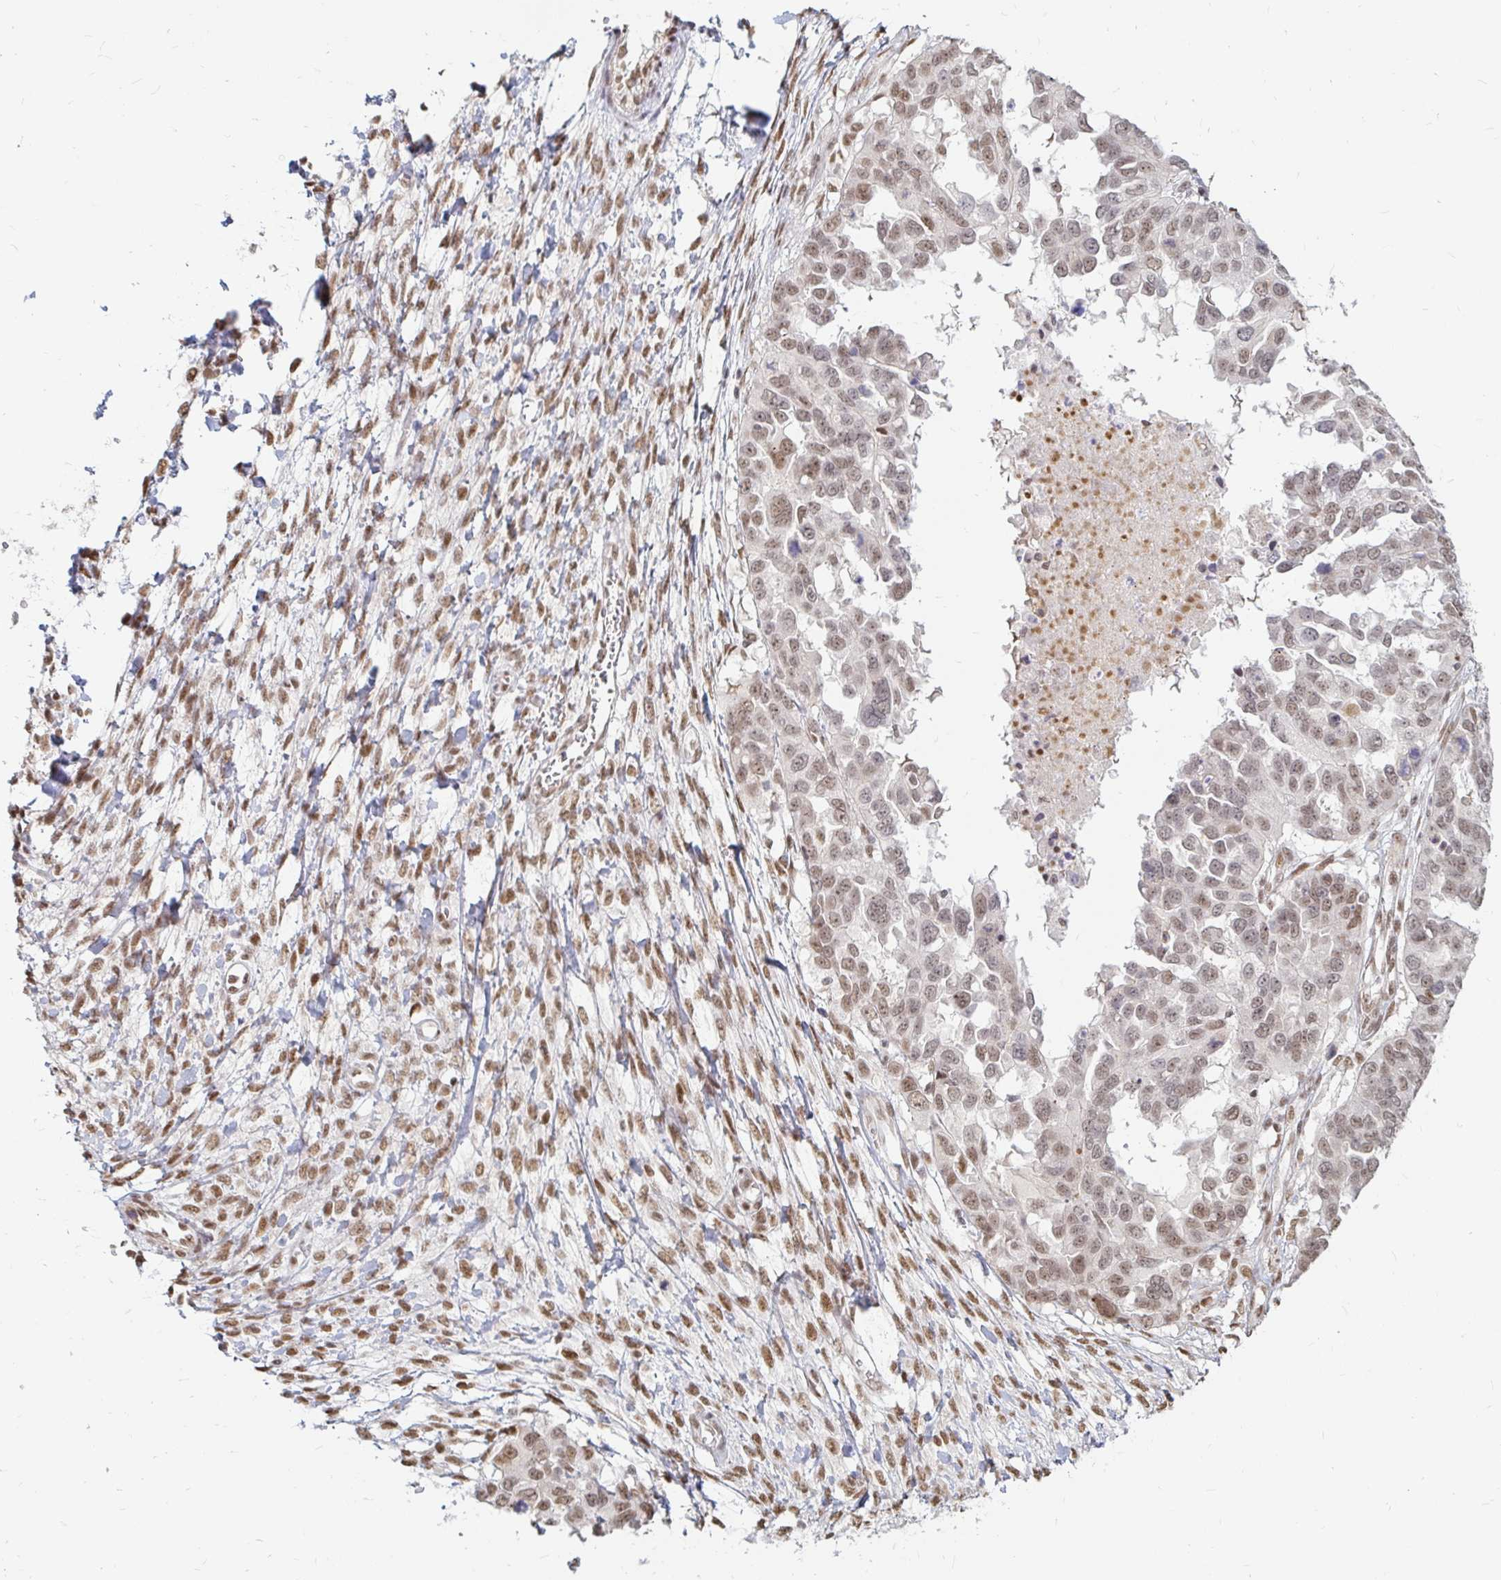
{"staining": {"intensity": "moderate", "quantity": ">75%", "location": "nuclear"}, "tissue": "ovarian cancer", "cell_type": "Tumor cells", "image_type": "cancer", "snomed": [{"axis": "morphology", "description": "Cystadenocarcinoma, serous, NOS"}, {"axis": "topography", "description": "Ovary"}], "caption": "Immunohistochemical staining of human ovarian cancer (serous cystadenocarcinoma) reveals medium levels of moderate nuclear expression in approximately >75% of tumor cells. (Brightfield microscopy of DAB IHC at high magnification).", "gene": "HNRNPU", "patient": {"sex": "female", "age": 53}}